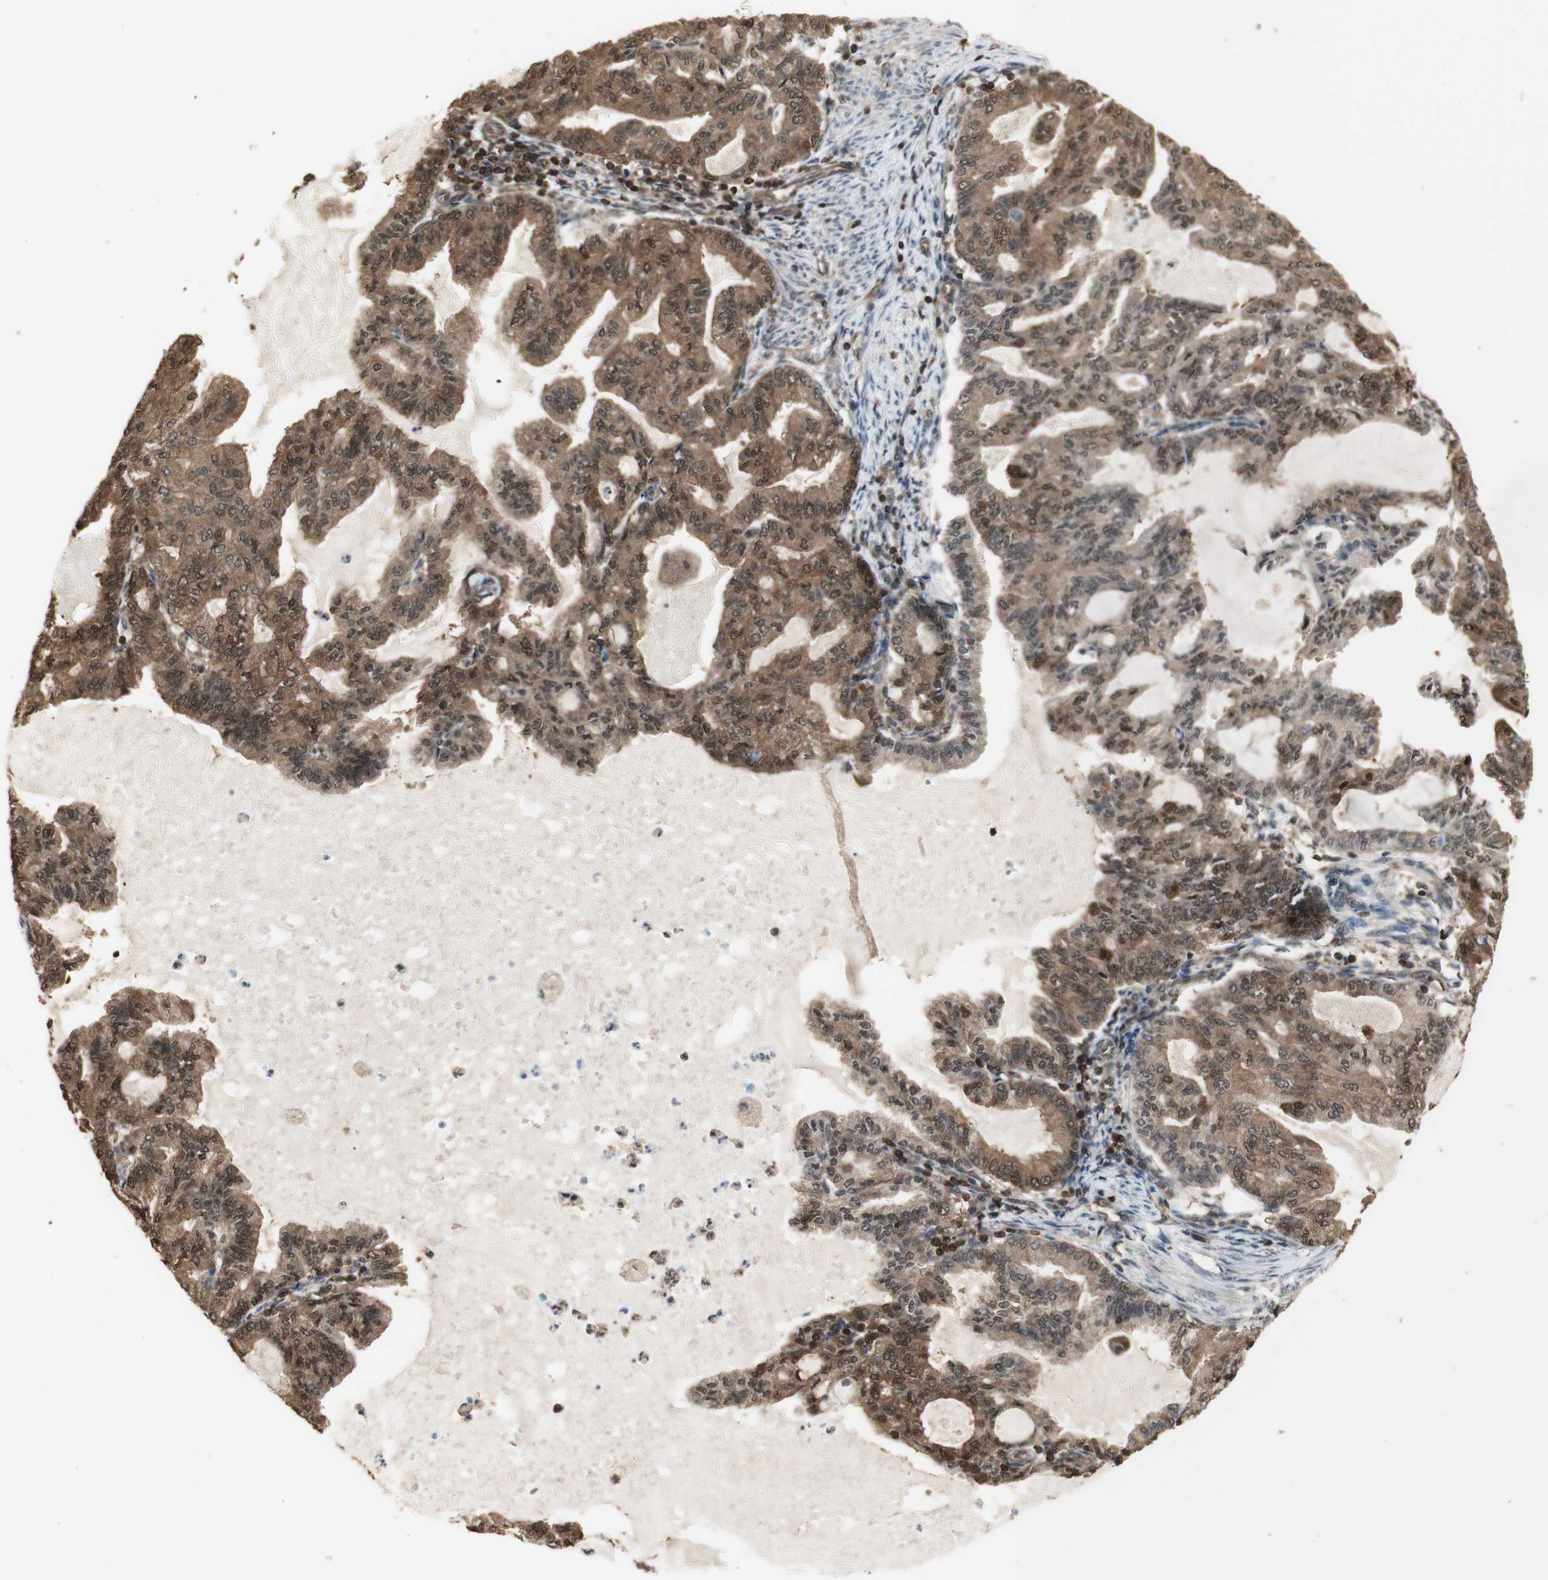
{"staining": {"intensity": "moderate", "quantity": ">75%", "location": "cytoplasmic/membranous,nuclear"}, "tissue": "endometrial cancer", "cell_type": "Tumor cells", "image_type": "cancer", "snomed": [{"axis": "morphology", "description": "Adenocarcinoma, NOS"}, {"axis": "topography", "description": "Endometrium"}], "caption": "A high-resolution micrograph shows immunohistochemistry (IHC) staining of endometrial adenocarcinoma, which demonstrates moderate cytoplasmic/membranous and nuclear staining in about >75% of tumor cells.", "gene": "YWHAB", "patient": {"sex": "female", "age": 86}}